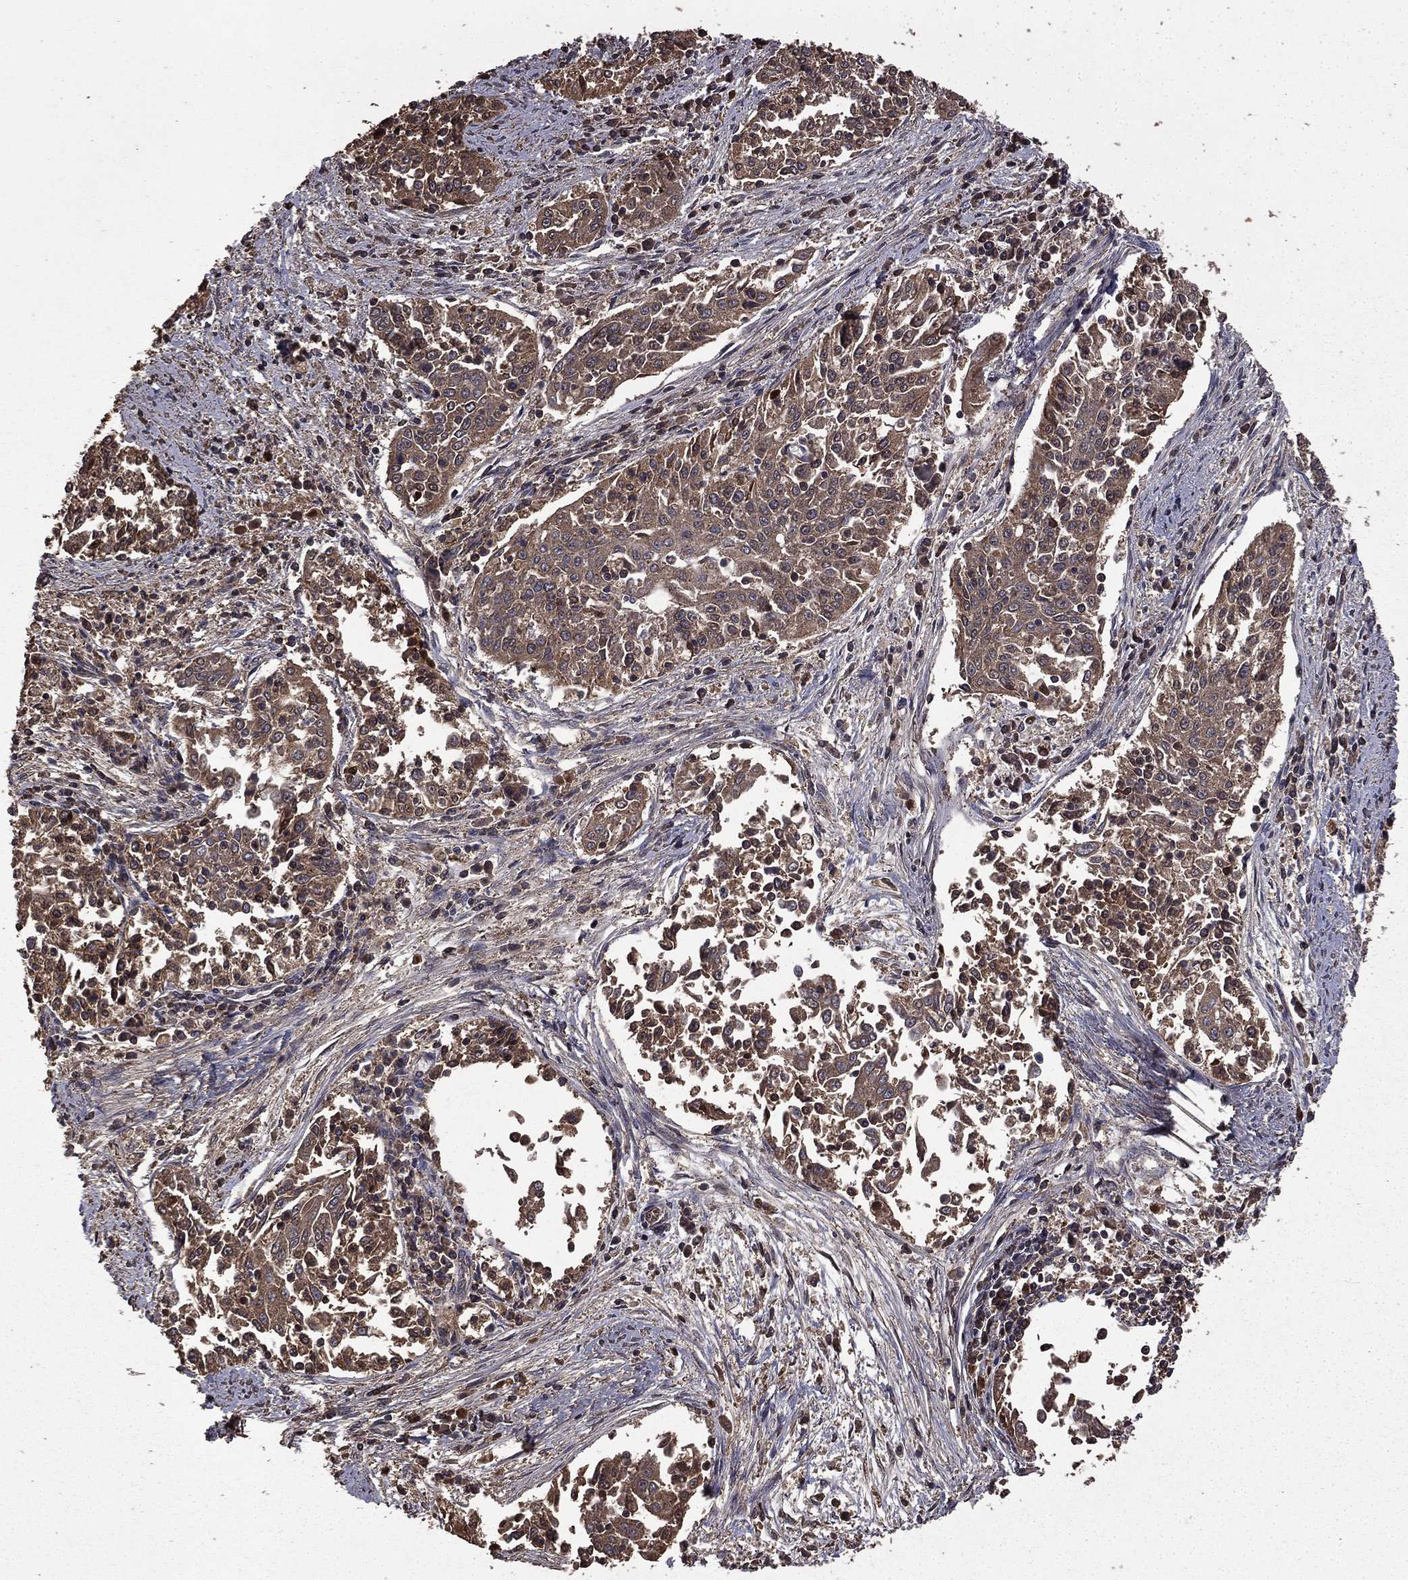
{"staining": {"intensity": "weak", "quantity": ">75%", "location": "cytoplasmic/membranous"}, "tissue": "cervical cancer", "cell_type": "Tumor cells", "image_type": "cancer", "snomed": [{"axis": "morphology", "description": "Squamous cell carcinoma, NOS"}, {"axis": "topography", "description": "Cervix"}], "caption": "Cervical squamous cell carcinoma stained for a protein displays weak cytoplasmic/membranous positivity in tumor cells. (Brightfield microscopy of DAB IHC at high magnification).", "gene": "BIRC6", "patient": {"sex": "female", "age": 41}}